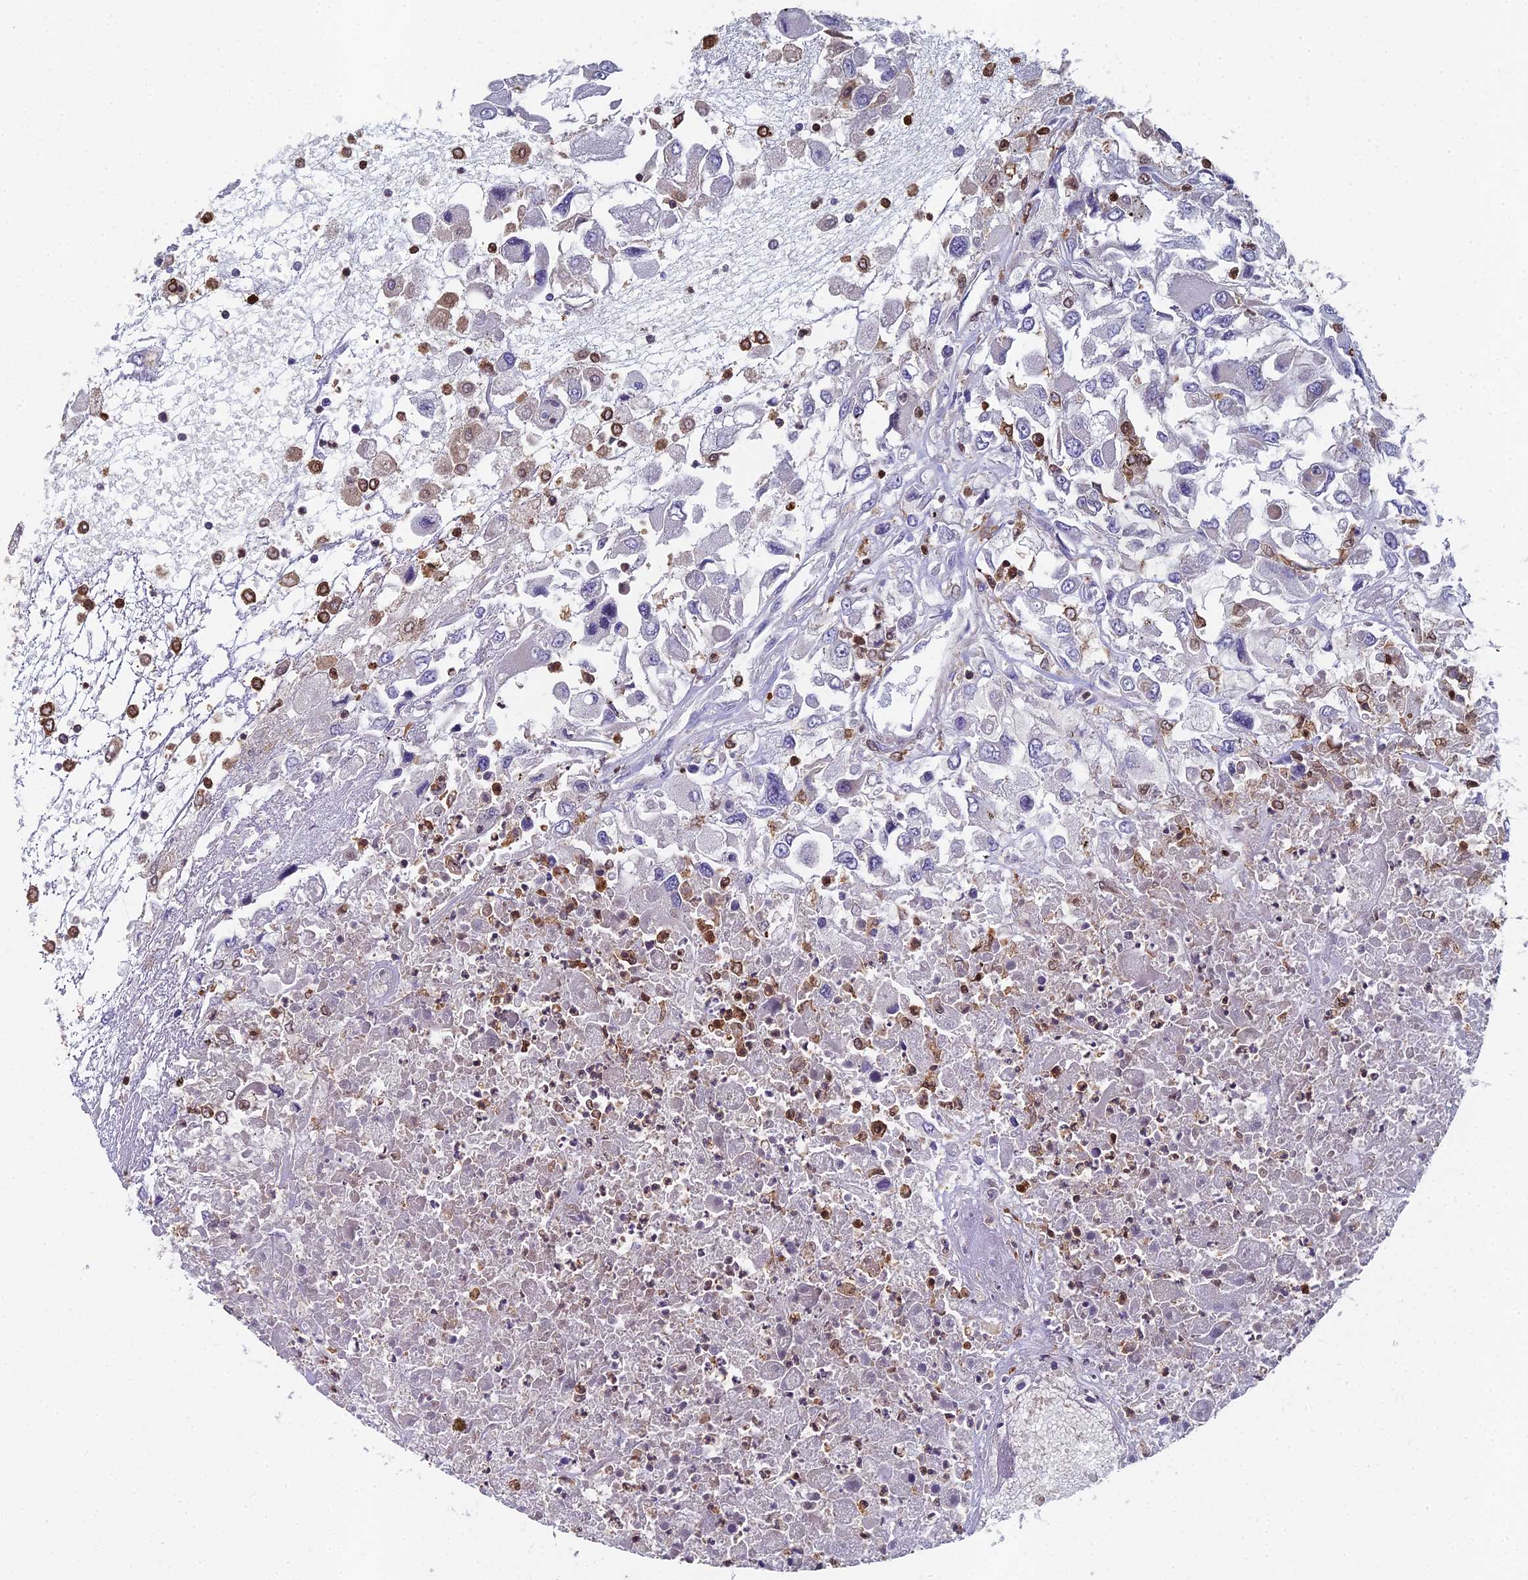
{"staining": {"intensity": "negative", "quantity": "none", "location": "none"}, "tissue": "renal cancer", "cell_type": "Tumor cells", "image_type": "cancer", "snomed": [{"axis": "morphology", "description": "Adenocarcinoma, NOS"}, {"axis": "topography", "description": "Kidney"}], "caption": "High magnification brightfield microscopy of renal cancer stained with DAB (brown) and counterstained with hematoxylin (blue): tumor cells show no significant expression. (DAB (3,3'-diaminobenzidine) immunohistochemistry visualized using brightfield microscopy, high magnification).", "gene": "GALK2", "patient": {"sex": "female", "age": 52}}